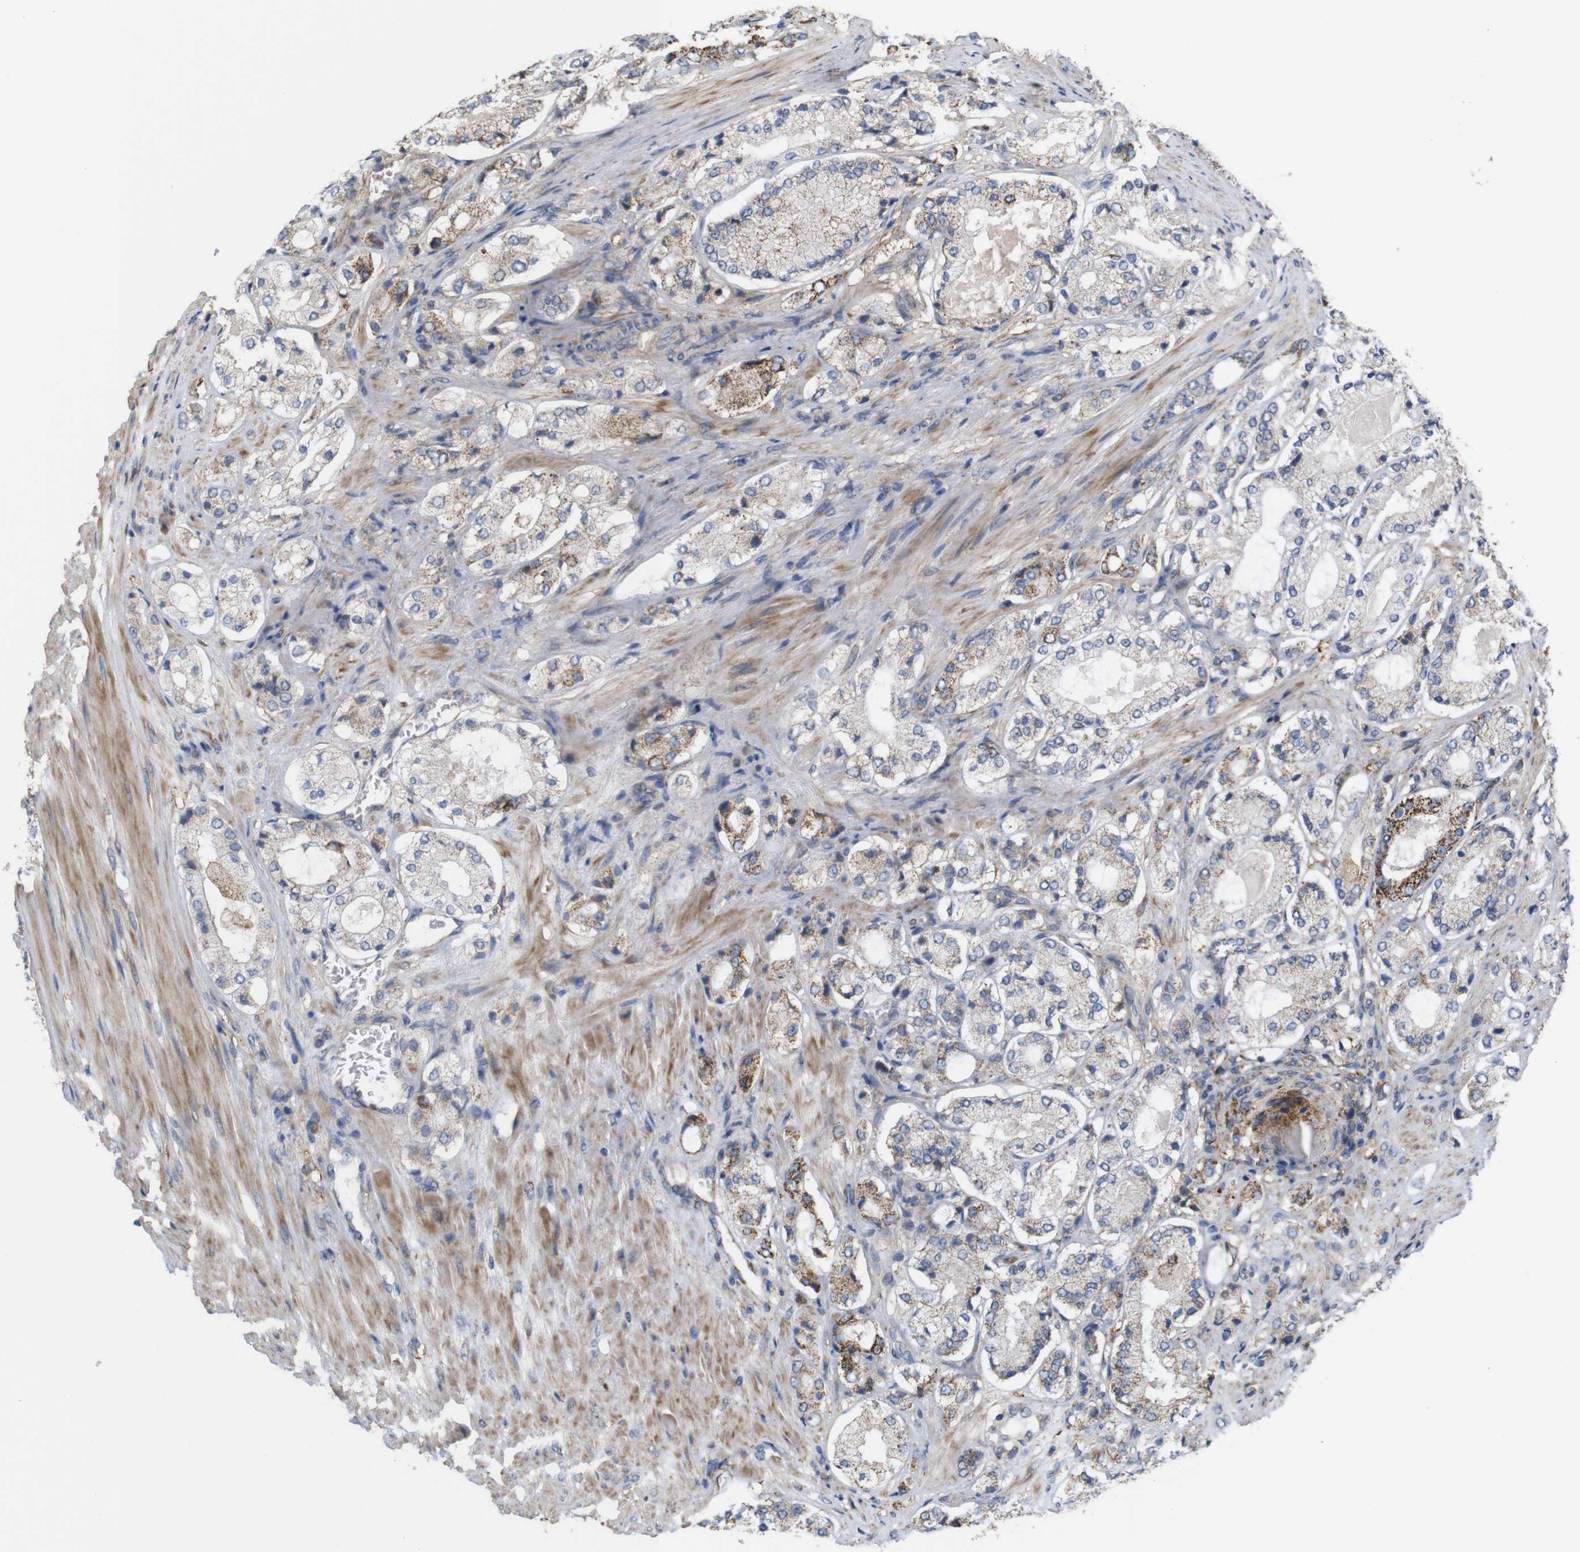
{"staining": {"intensity": "moderate", "quantity": "25%-75%", "location": "cytoplasmic/membranous"}, "tissue": "prostate cancer", "cell_type": "Tumor cells", "image_type": "cancer", "snomed": [{"axis": "morphology", "description": "Adenocarcinoma, High grade"}, {"axis": "topography", "description": "Prostate"}], "caption": "An IHC histopathology image of tumor tissue is shown. Protein staining in brown shows moderate cytoplasmic/membranous positivity in prostate high-grade adenocarcinoma within tumor cells. Nuclei are stained in blue.", "gene": "PTPRR", "patient": {"sex": "male", "age": 65}}